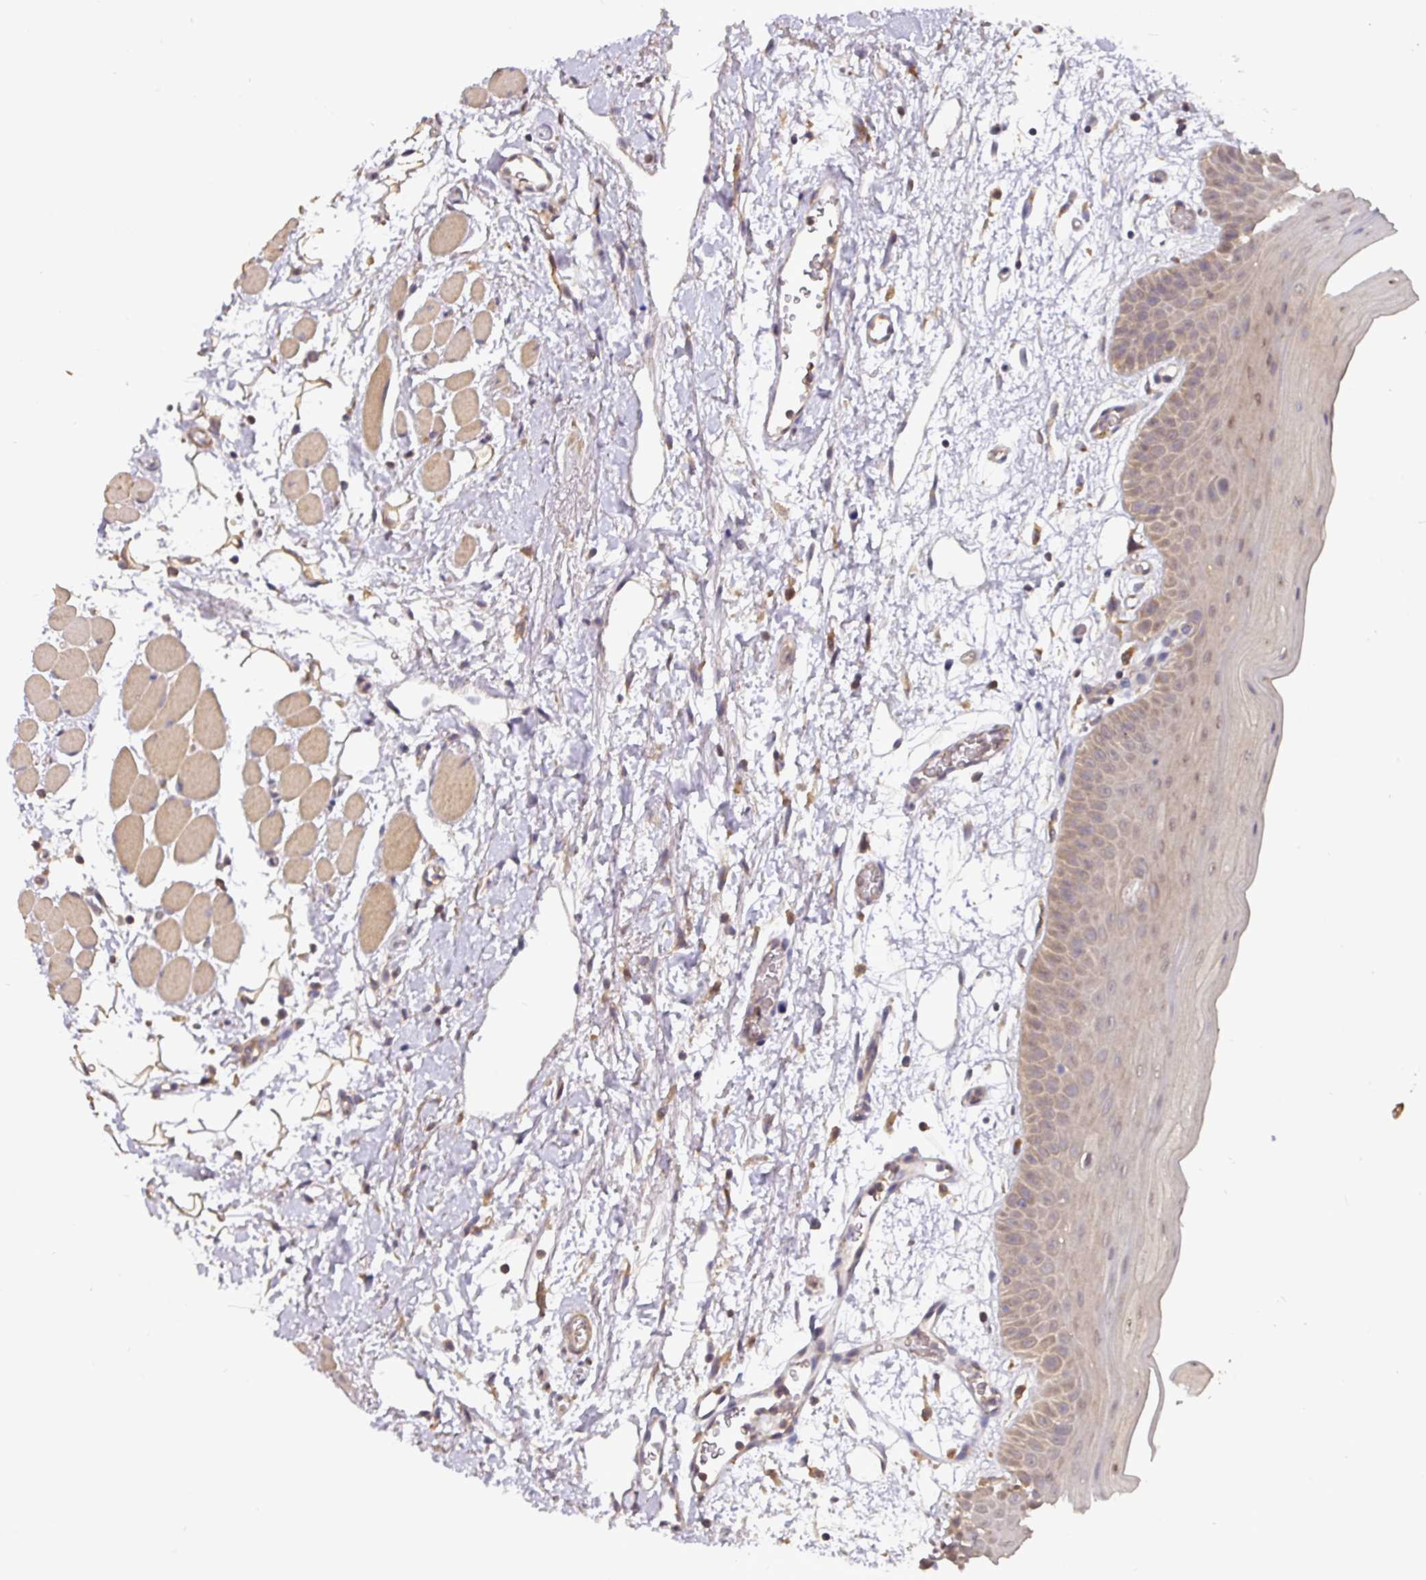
{"staining": {"intensity": "moderate", "quantity": "25%-75%", "location": "cytoplasmic/membranous"}, "tissue": "oral mucosa", "cell_type": "Squamous epithelial cells", "image_type": "normal", "snomed": [{"axis": "morphology", "description": "Normal tissue, NOS"}, {"axis": "topography", "description": "Oral tissue"}, {"axis": "topography", "description": "Tounge, NOS"}], "caption": "Immunohistochemistry (IHC) staining of normal oral mucosa, which exhibits medium levels of moderate cytoplasmic/membranous positivity in about 25%-75% of squamous epithelial cells indicating moderate cytoplasmic/membranous protein staining. The staining was performed using DAB (brown) for protein detection and nuclei were counterstained in hematoxylin (blue).", "gene": "ACVR2B", "patient": {"sex": "female", "age": 59}}